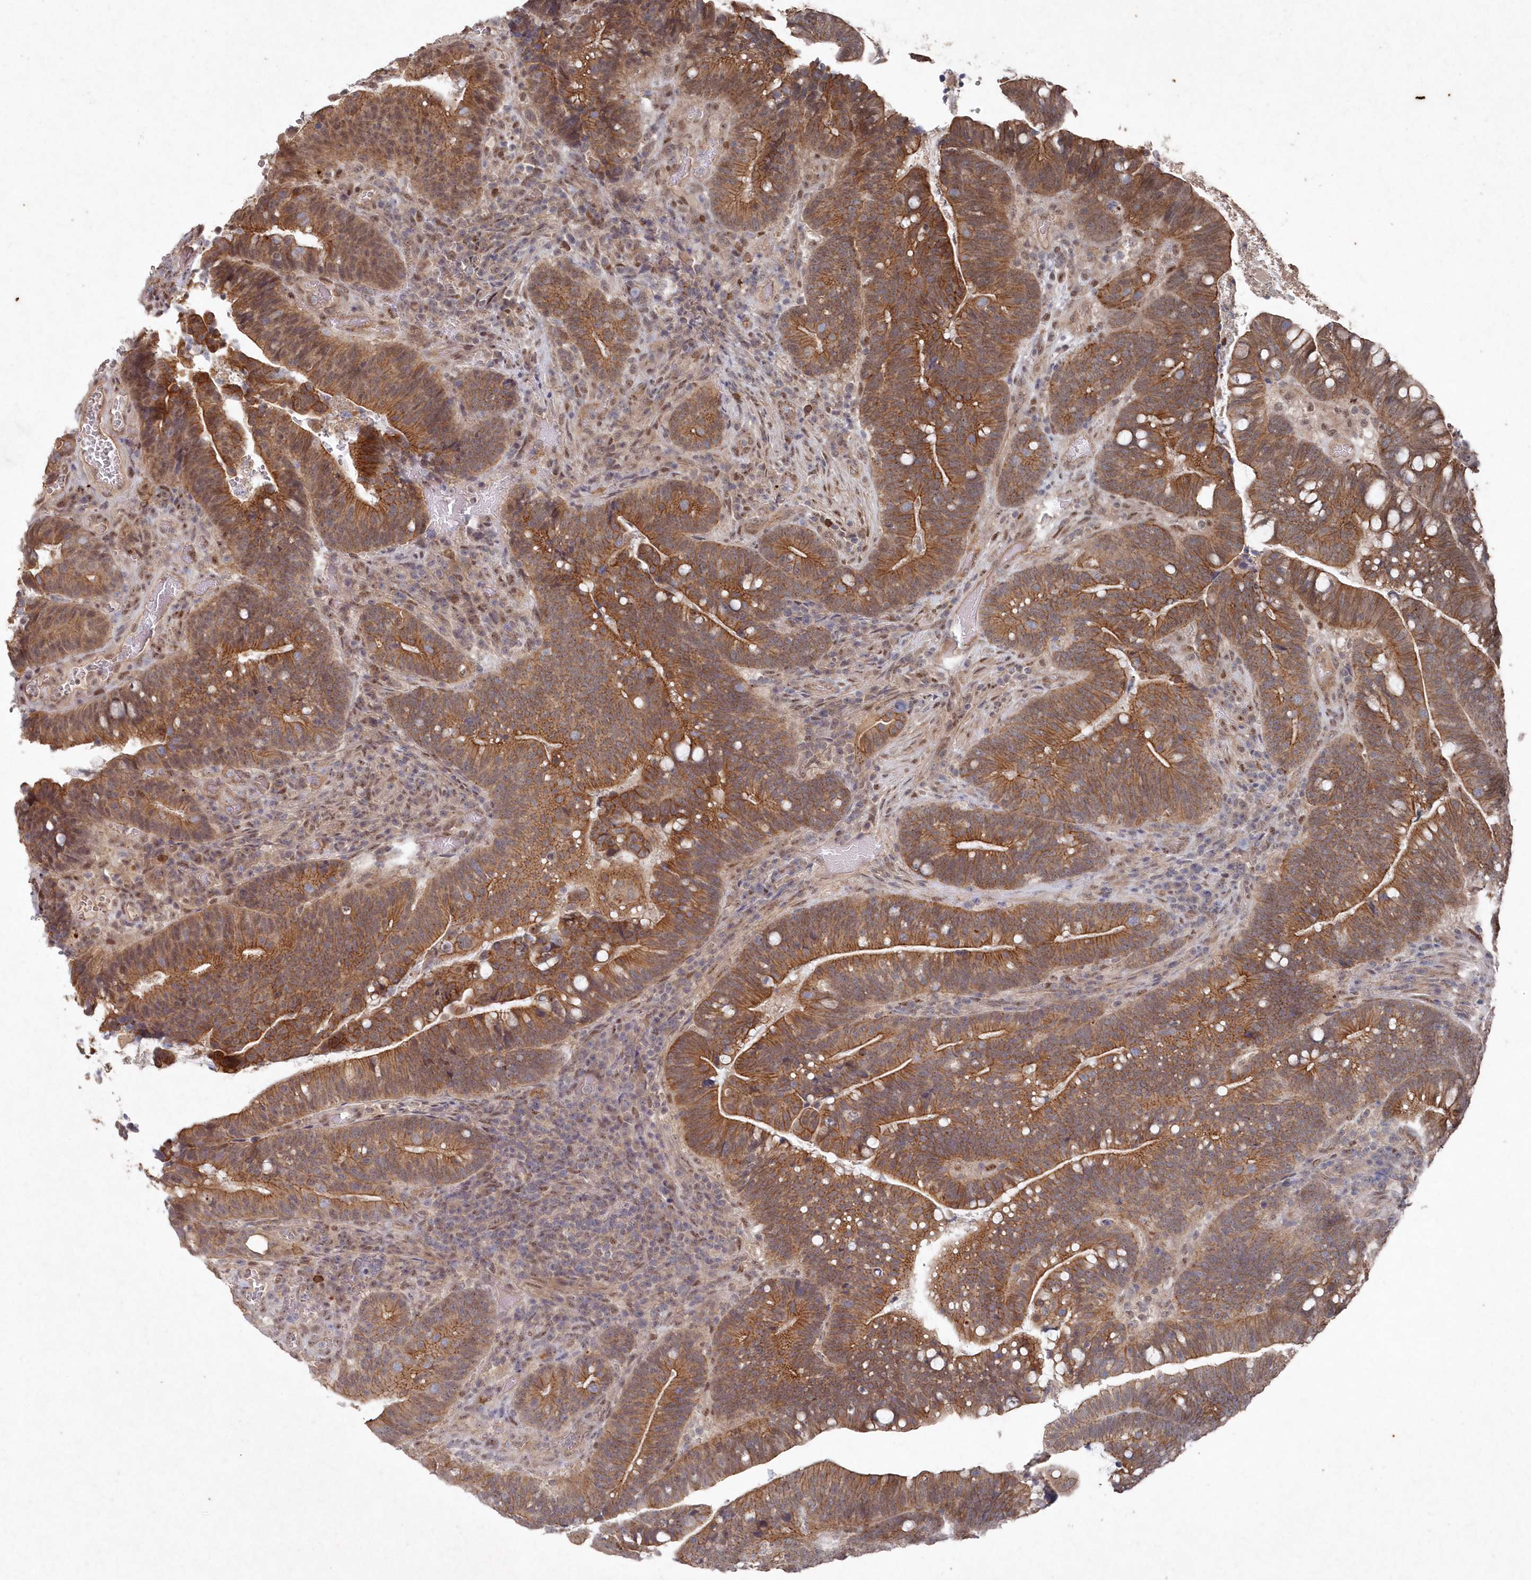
{"staining": {"intensity": "strong", "quantity": ">75%", "location": "cytoplasmic/membranous"}, "tissue": "colorectal cancer", "cell_type": "Tumor cells", "image_type": "cancer", "snomed": [{"axis": "morphology", "description": "Adenocarcinoma, NOS"}, {"axis": "topography", "description": "Colon"}], "caption": "Immunohistochemistry staining of colorectal adenocarcinoma, which displays high levels of strong cytoplasmic/membranous staining in about >75% of tumor cells indicating strong cytoplasmic/membranous protein positivity. The staining was performed using DAB (brown) for protein detection and nuclei were counterstained in hematoxylin (blue).", "gene": "VSIG2", "patient": {"sex": "female", "age": 66}}